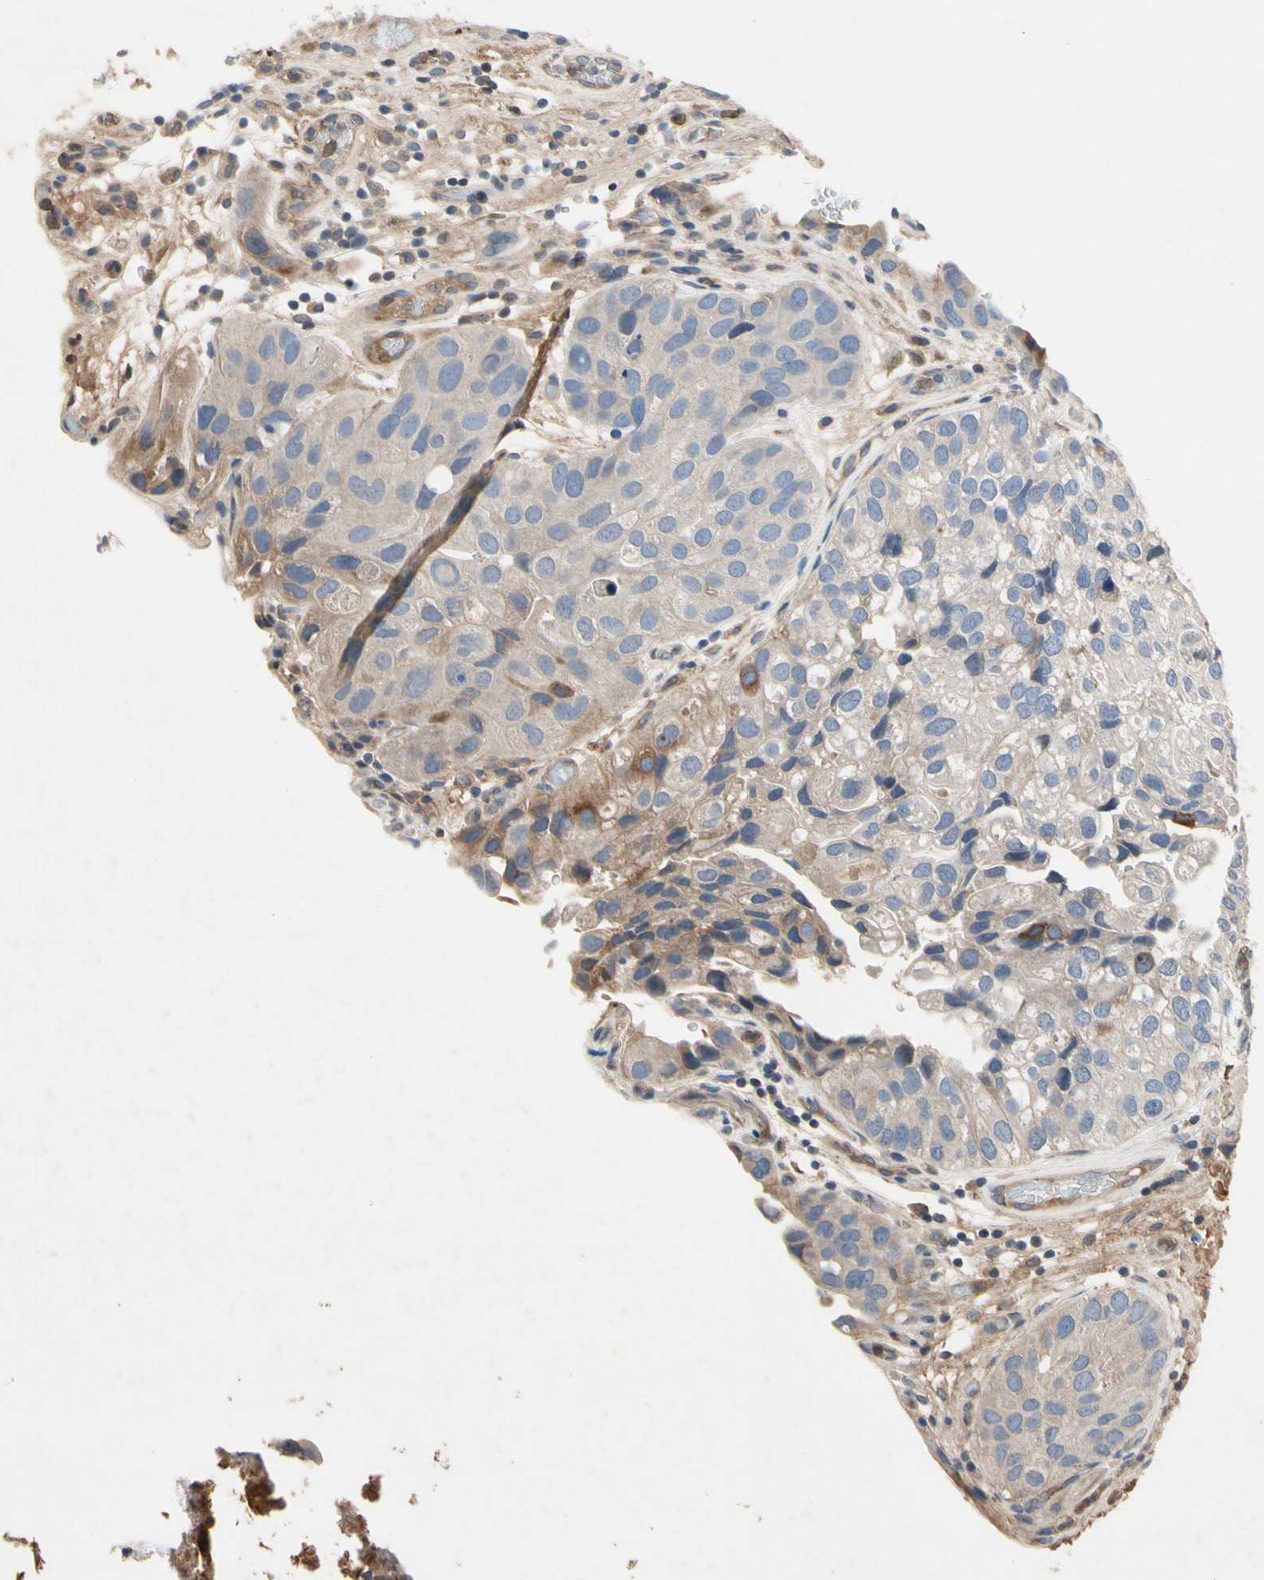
{"staining": {"intensity": "strong", "quantity": "<25%", "location": "cytoplasmic/membranous"}, "tissue": "urothelial cancer", "cell_type": "Tumor cells", "image_type": "cancer", "snomed": [{"axis": "morphology", "description": "Urothelial carcinoma, High grade"}, {"axis": "topography", "description": "Urinary bladder"}], "caption": "High-grade urothelial carcinoma was stained to show a protein in brown. There is medium levels of strong cytoplasmic/membranous positivity in about <25% of tumor cells.", "gene": "CRTAC1", "patient": {"sex": "female", "age": 64}}